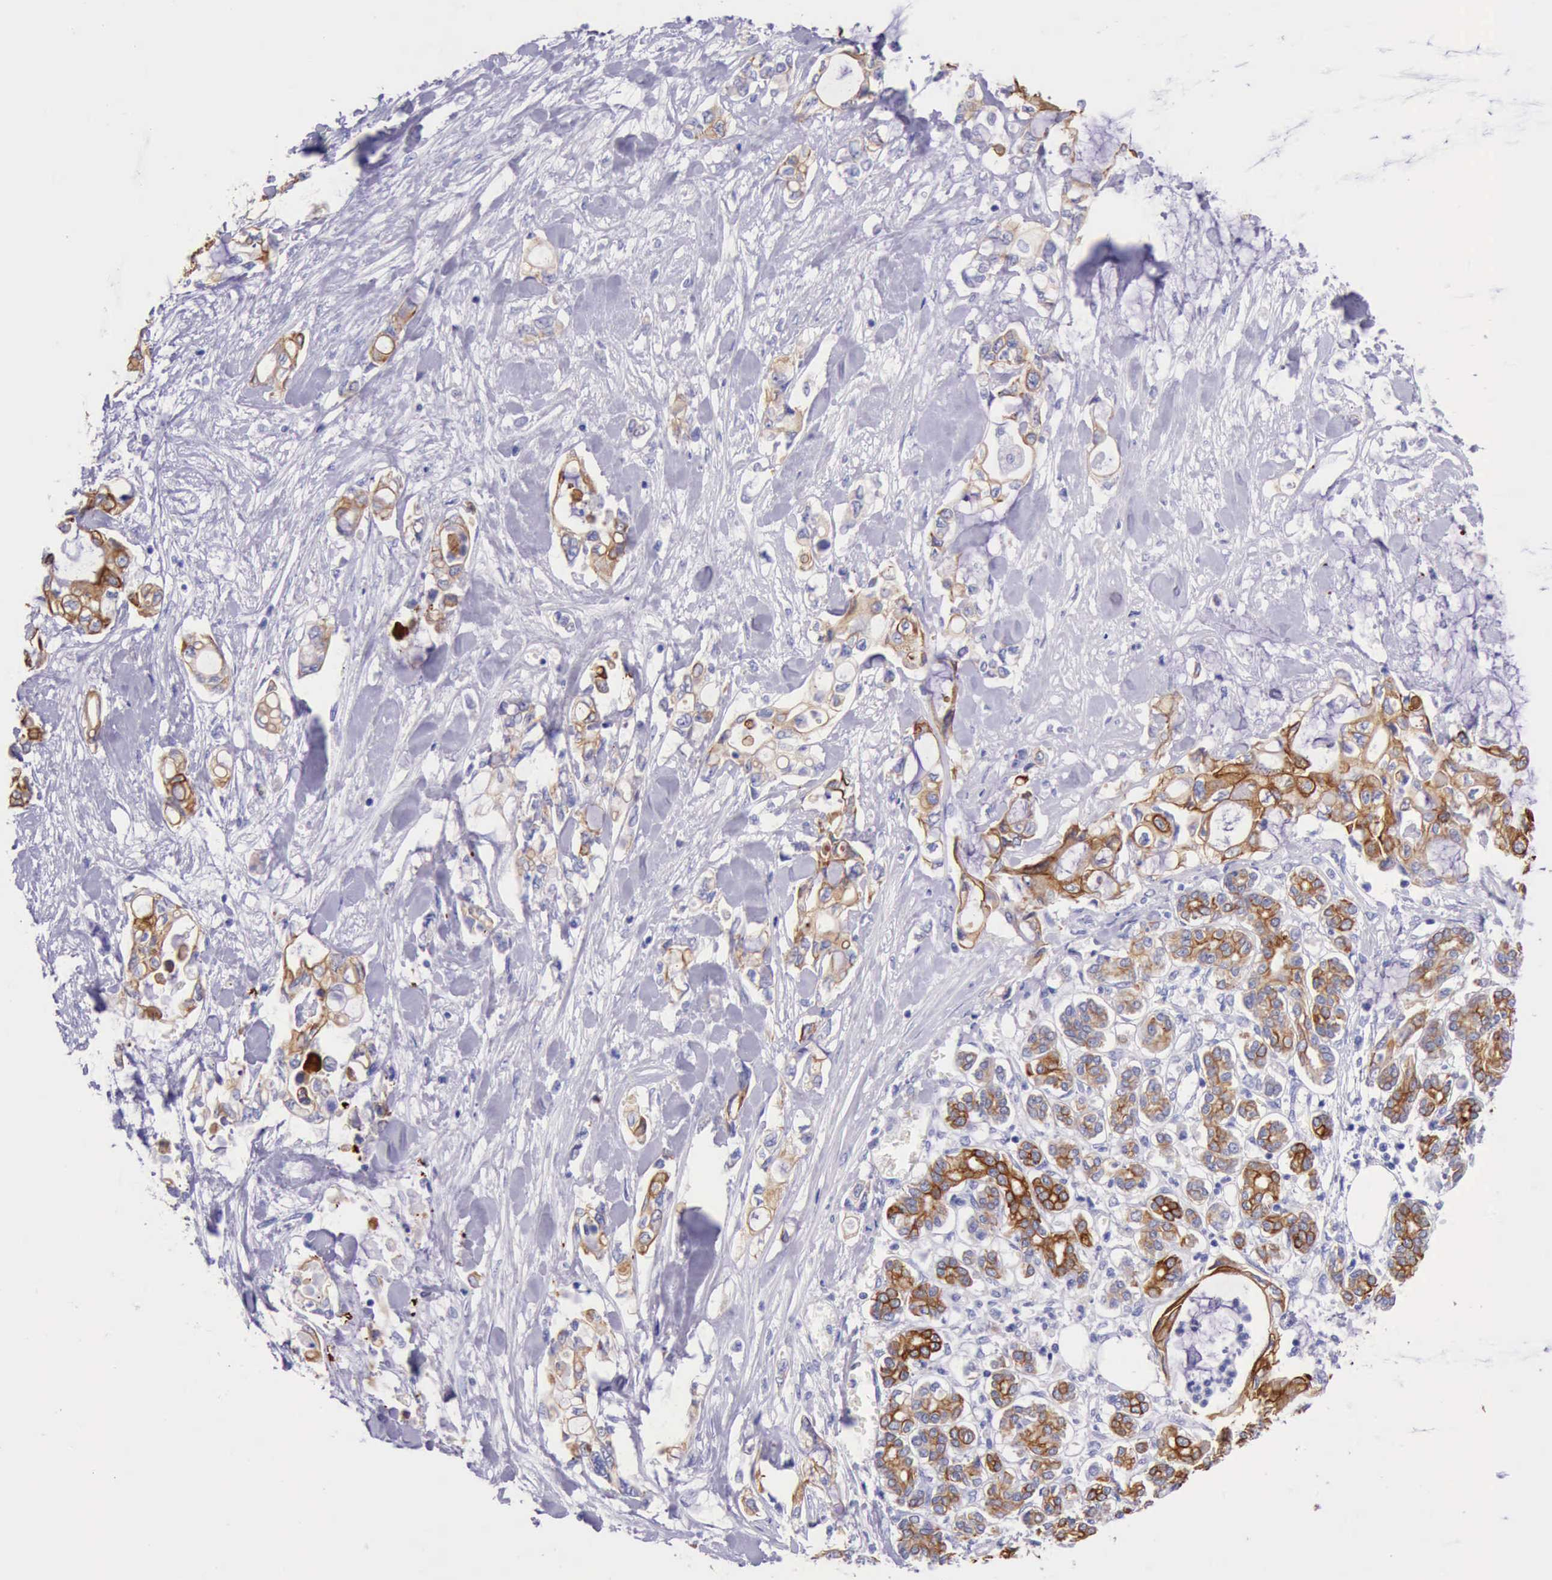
{"staining": {"intensity": "strong", "quantity": ">75%", "location": "cytoplasmic/membranous"}, "tissue": "pancreatic cancer", "cell_type": "Tumor cells", "image_type": "cancer", "snomed": [{"axis": "morphology", "description": "Adenocarcinoma, NOS"}, {"axis": "topography", "description": "Pancreas"}], "caption": "Pancreatic cancer tissue shows strong cytoplasmic/membranous positivity in about >75% of tumor cells", "gene": "KRT8", "patient": {"sex": "female", "age": 70}}